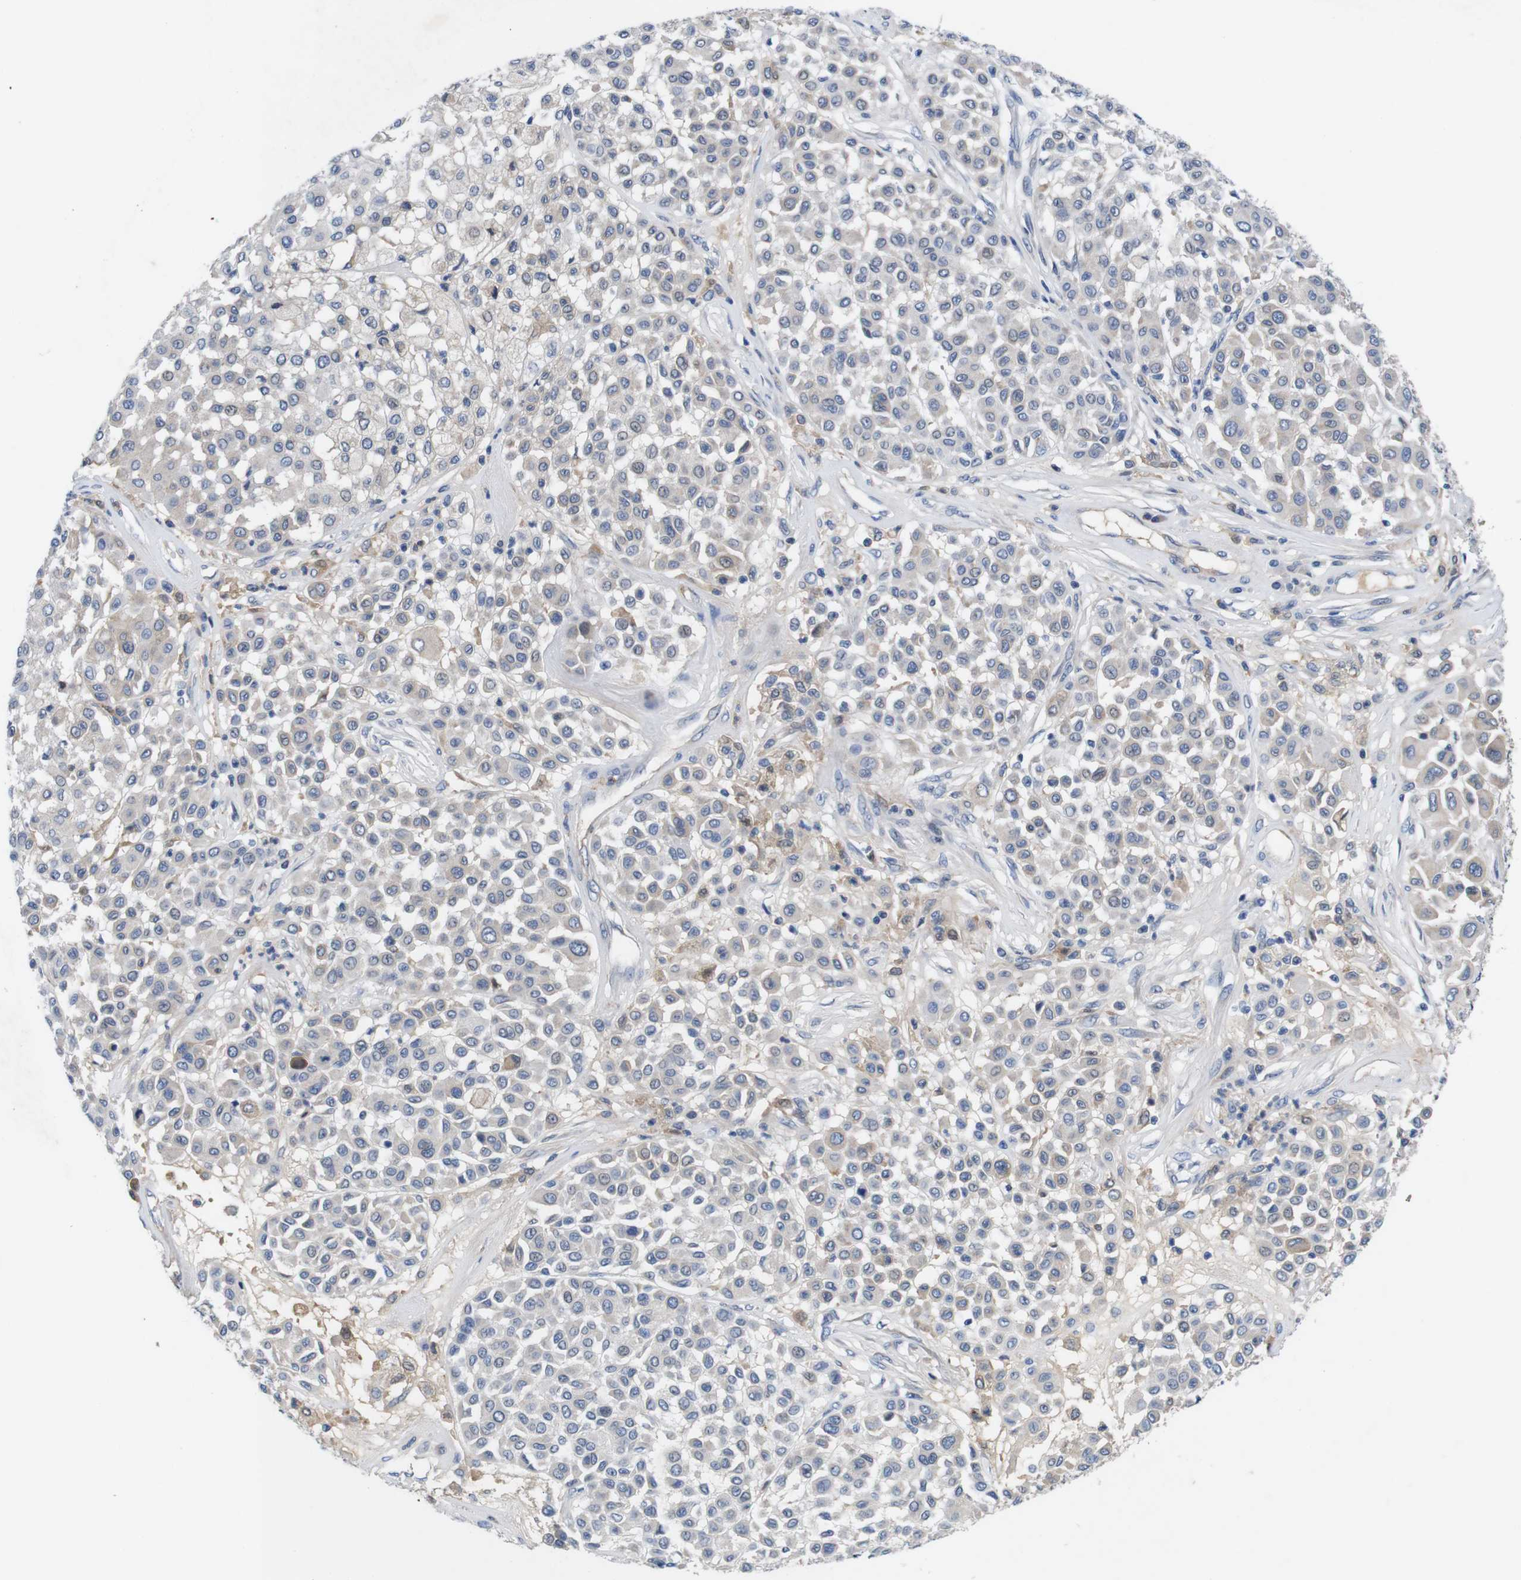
{"staining": {"intensity": "weak", "quantity": "<25%", "location": "cytoplasmic/membranous"}, "tissue": "melanoma", "cell_type": "Tumor cells", "image_type": "cancer", "snomed": [{"axis": "morphology", "description": "Malignant melanoma, Metastatic site"}, {"axis": "topography", "description": "Soft tissue"}], "caption": "A micrograph of melanoma stained for a protein reveals no brown staining in tumor cells. The staining is performed using DAB brown chromogen with nuclei counter-stained in using hematoxylin.", "gene": "C1RL", "patient": {"sex": "male", "age": 41}}